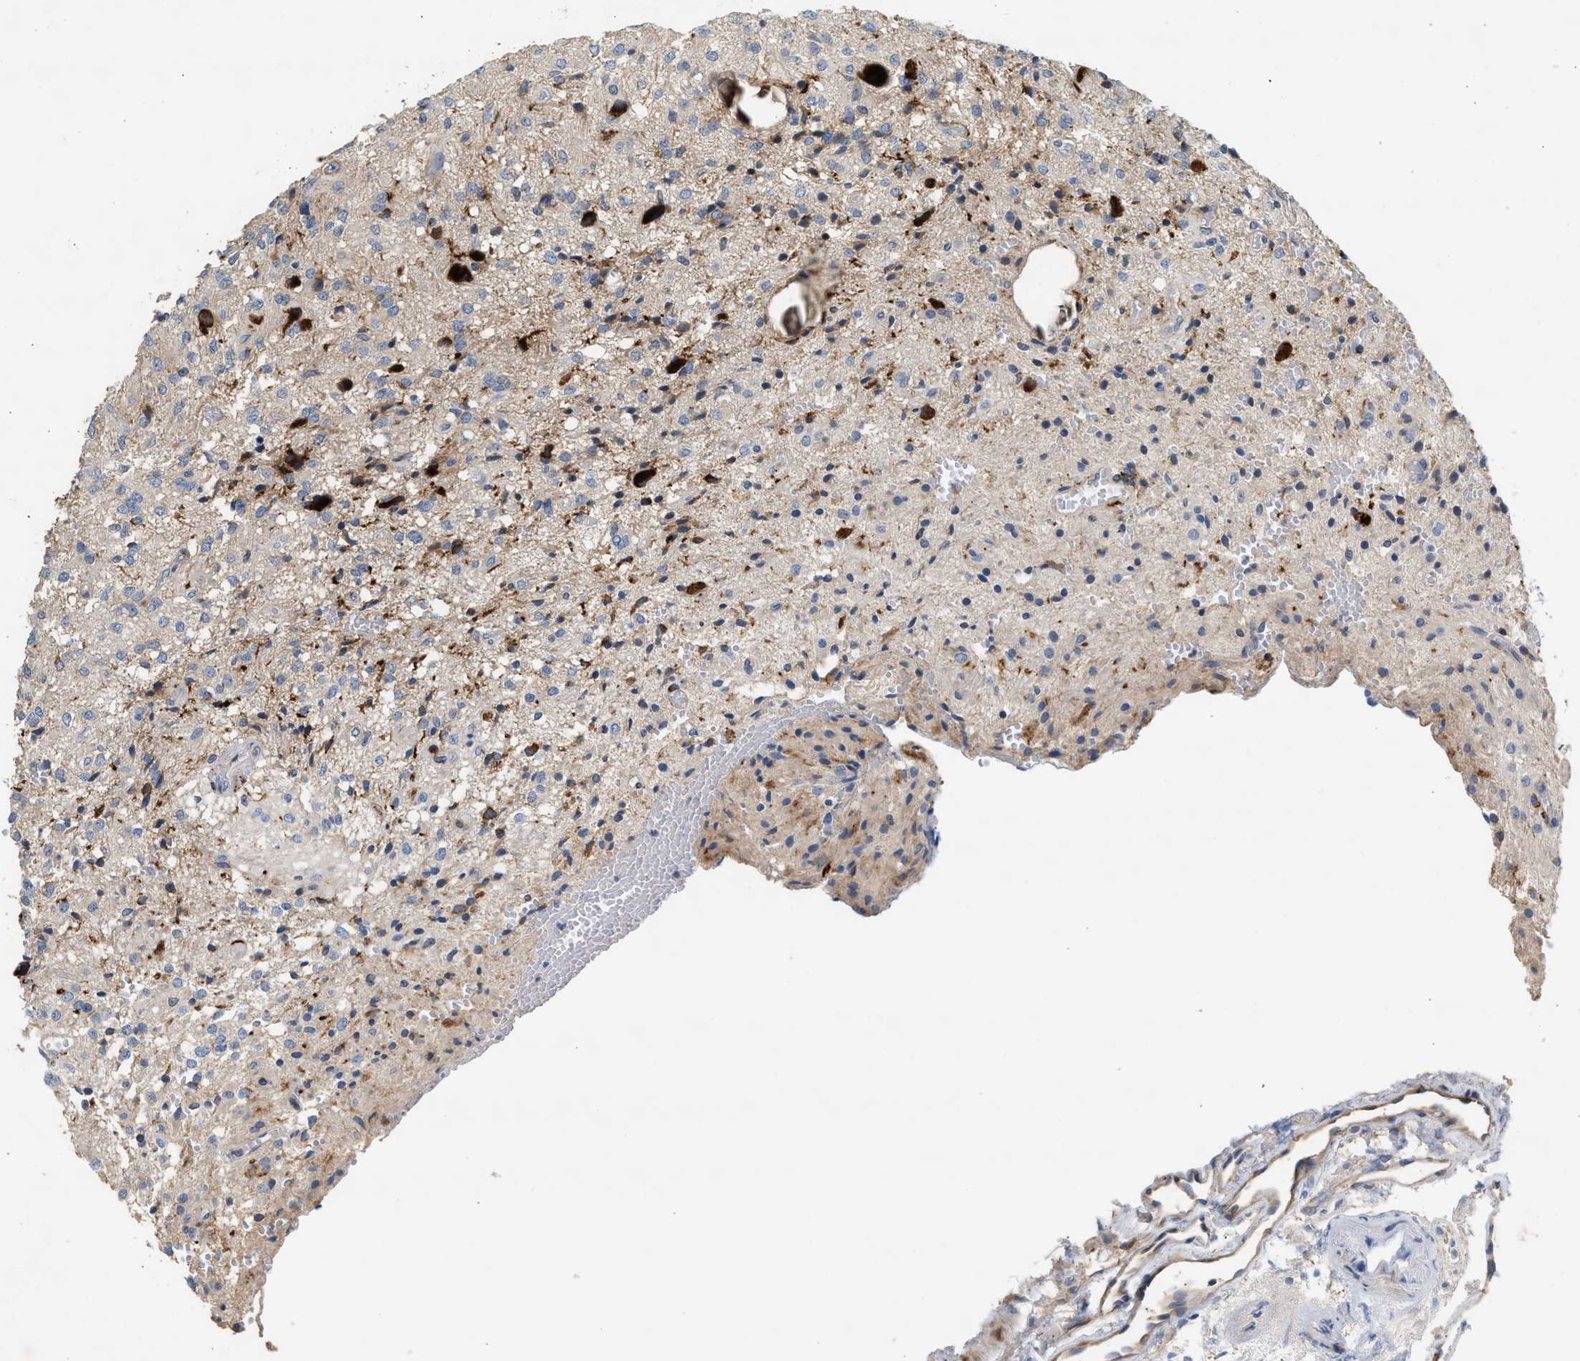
{"staining": {"intensity": "negative", "quantity": "none", "location": "none"}, "tissue": "glioma", "cell_type": "Tumor cells", "image_type": "cancer", "snomed": [{"axis": "morphology", "description": "Glioma, malignant, High grade"}, {"axis": "topography", "description": "Brain"}], "caption": "Tumor cells show no significant protein staining in malignant glioma (high-grade). The staining was performed using DAB to visualize the protein expression in brown, while the nuclei were stained in blue with hematoxylin (Magnification: 20x).", "gene": "AMZ1", "patient": {"sex": "female", "age": 59}}